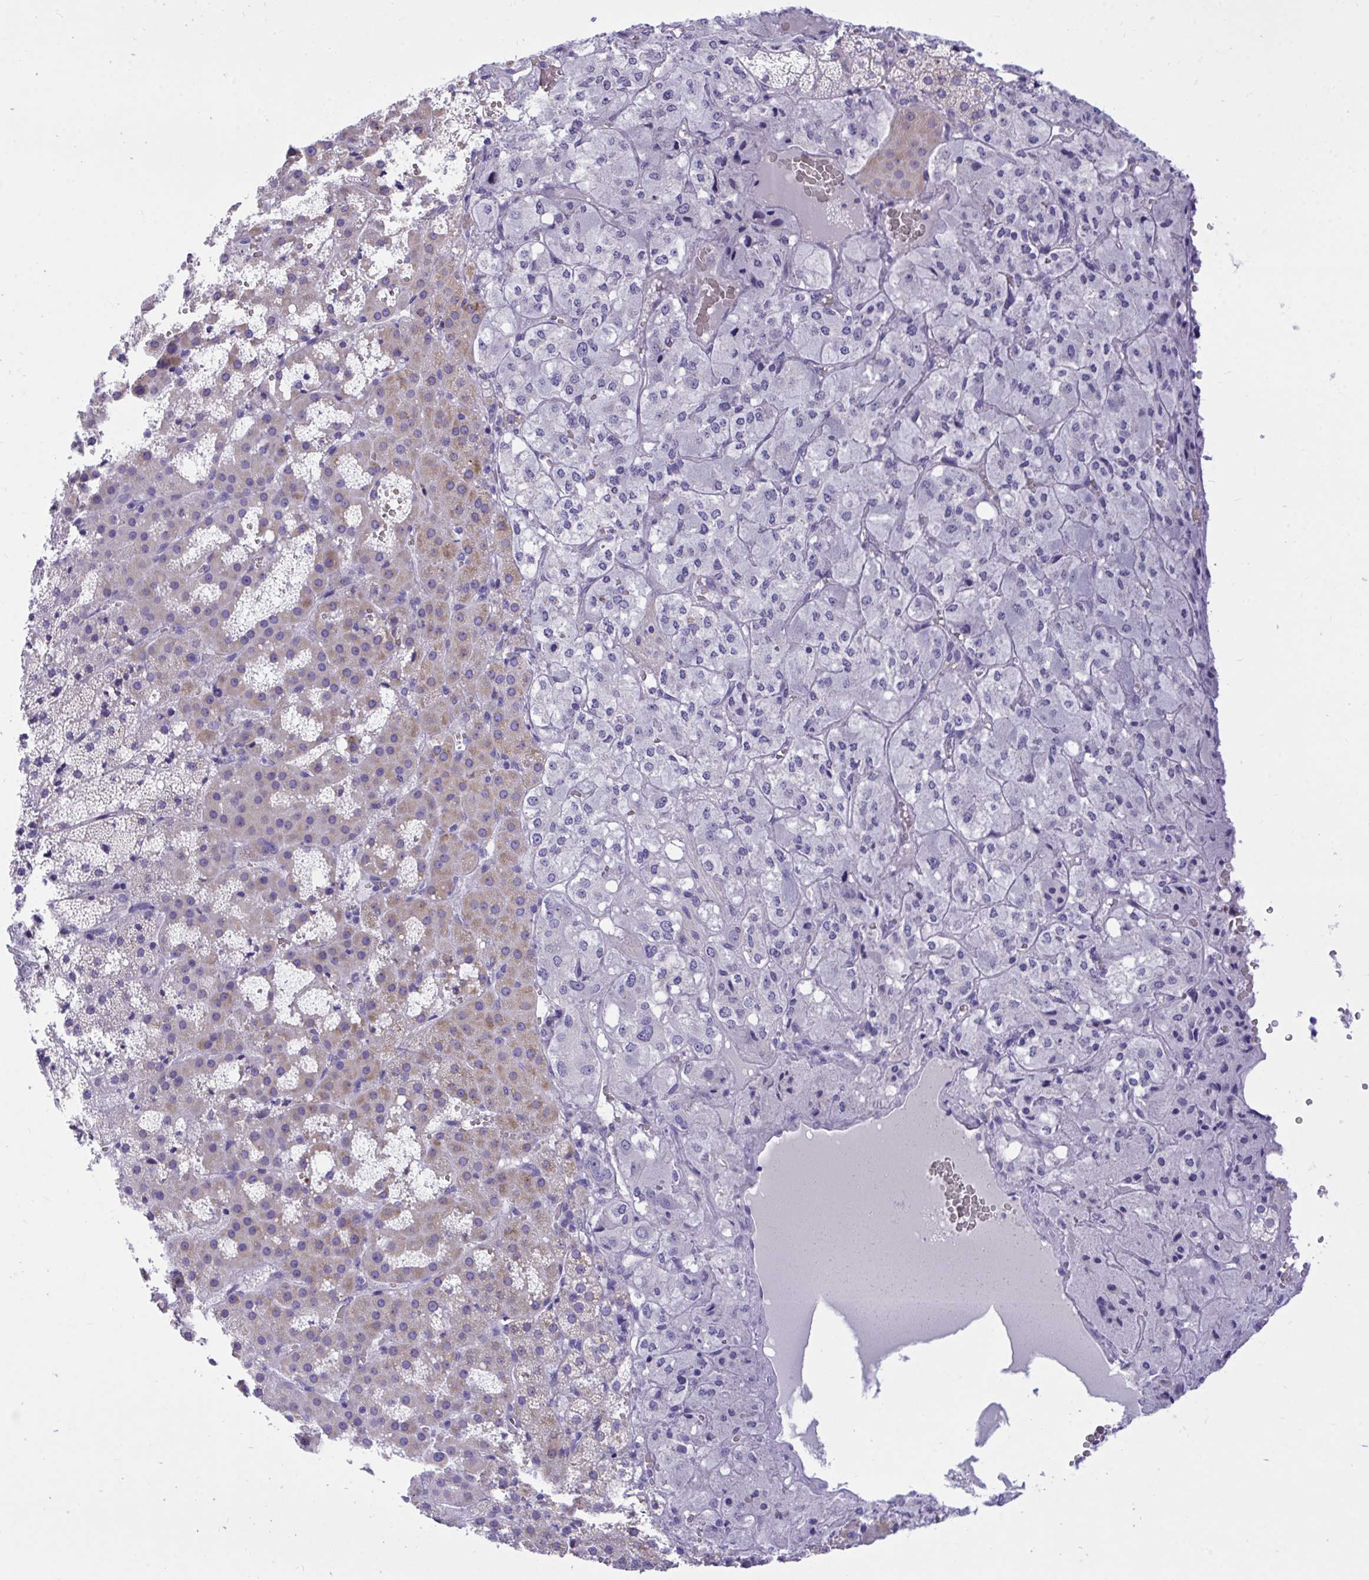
{"staining": {"intensity": "moderate", "quantity": "<25%", "location": "cytoplasmic/membranous"}, "tissue": "adrenal gland", "cell_type": "Glandular cells", "image_type": "normal", "snomed": [{"axis": "morphology", "description": "Normal tissue, NOS"}, {"axis": "topography", "description": "Adrenal gland"}], "caption": "High-power microscopy captured an immunohistochemistry histopathology image of unremarkable adrenal gland, revealing moderate cytoplasmic/membranous positivity in approximately <25% of glandular cells. Using DAB (3,3'-diaminobenzidine) (brown) and hematoxylin (blue) stains, captured at high magnification using brightfield microscopy.", "gene": "MON1A", "patient": {"sex": "male", "age": 53}}